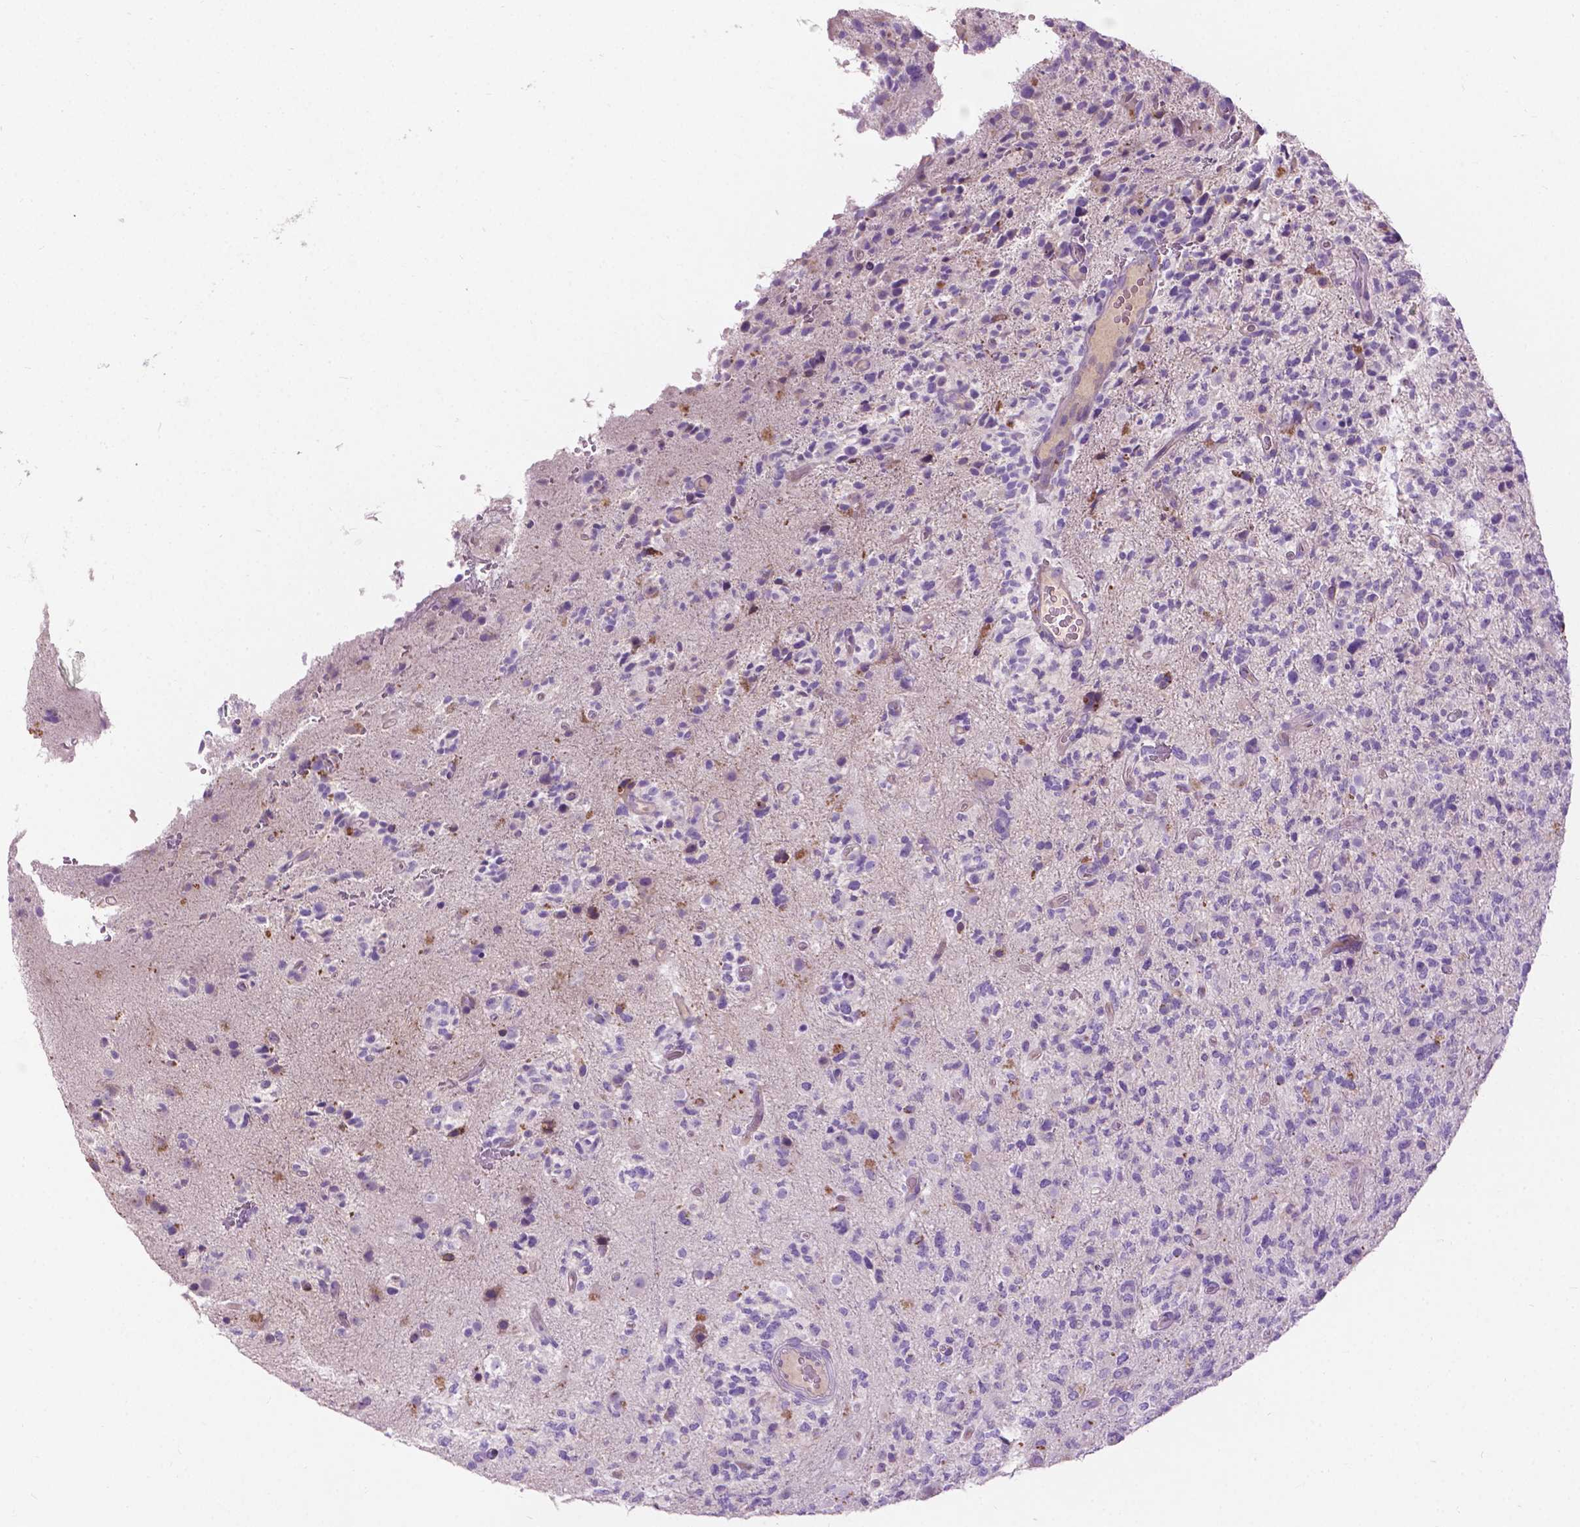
{"staining": {"intensity": "negative", "quantity": "none", "location": "none"}, "tissue": "glioma", "cell_type": "Tumor cells", "image_type": "cancer", "snomed": [{"axis": "morphology", "description": "Glioma, malignant, High grade"}, {"axis": "topography", "description": "Brain"}], "caption": "Tumor cells show no significant positivity in glioma.", "gene": "NOXO1", "patient": {"sex": "female", "age": 71}}